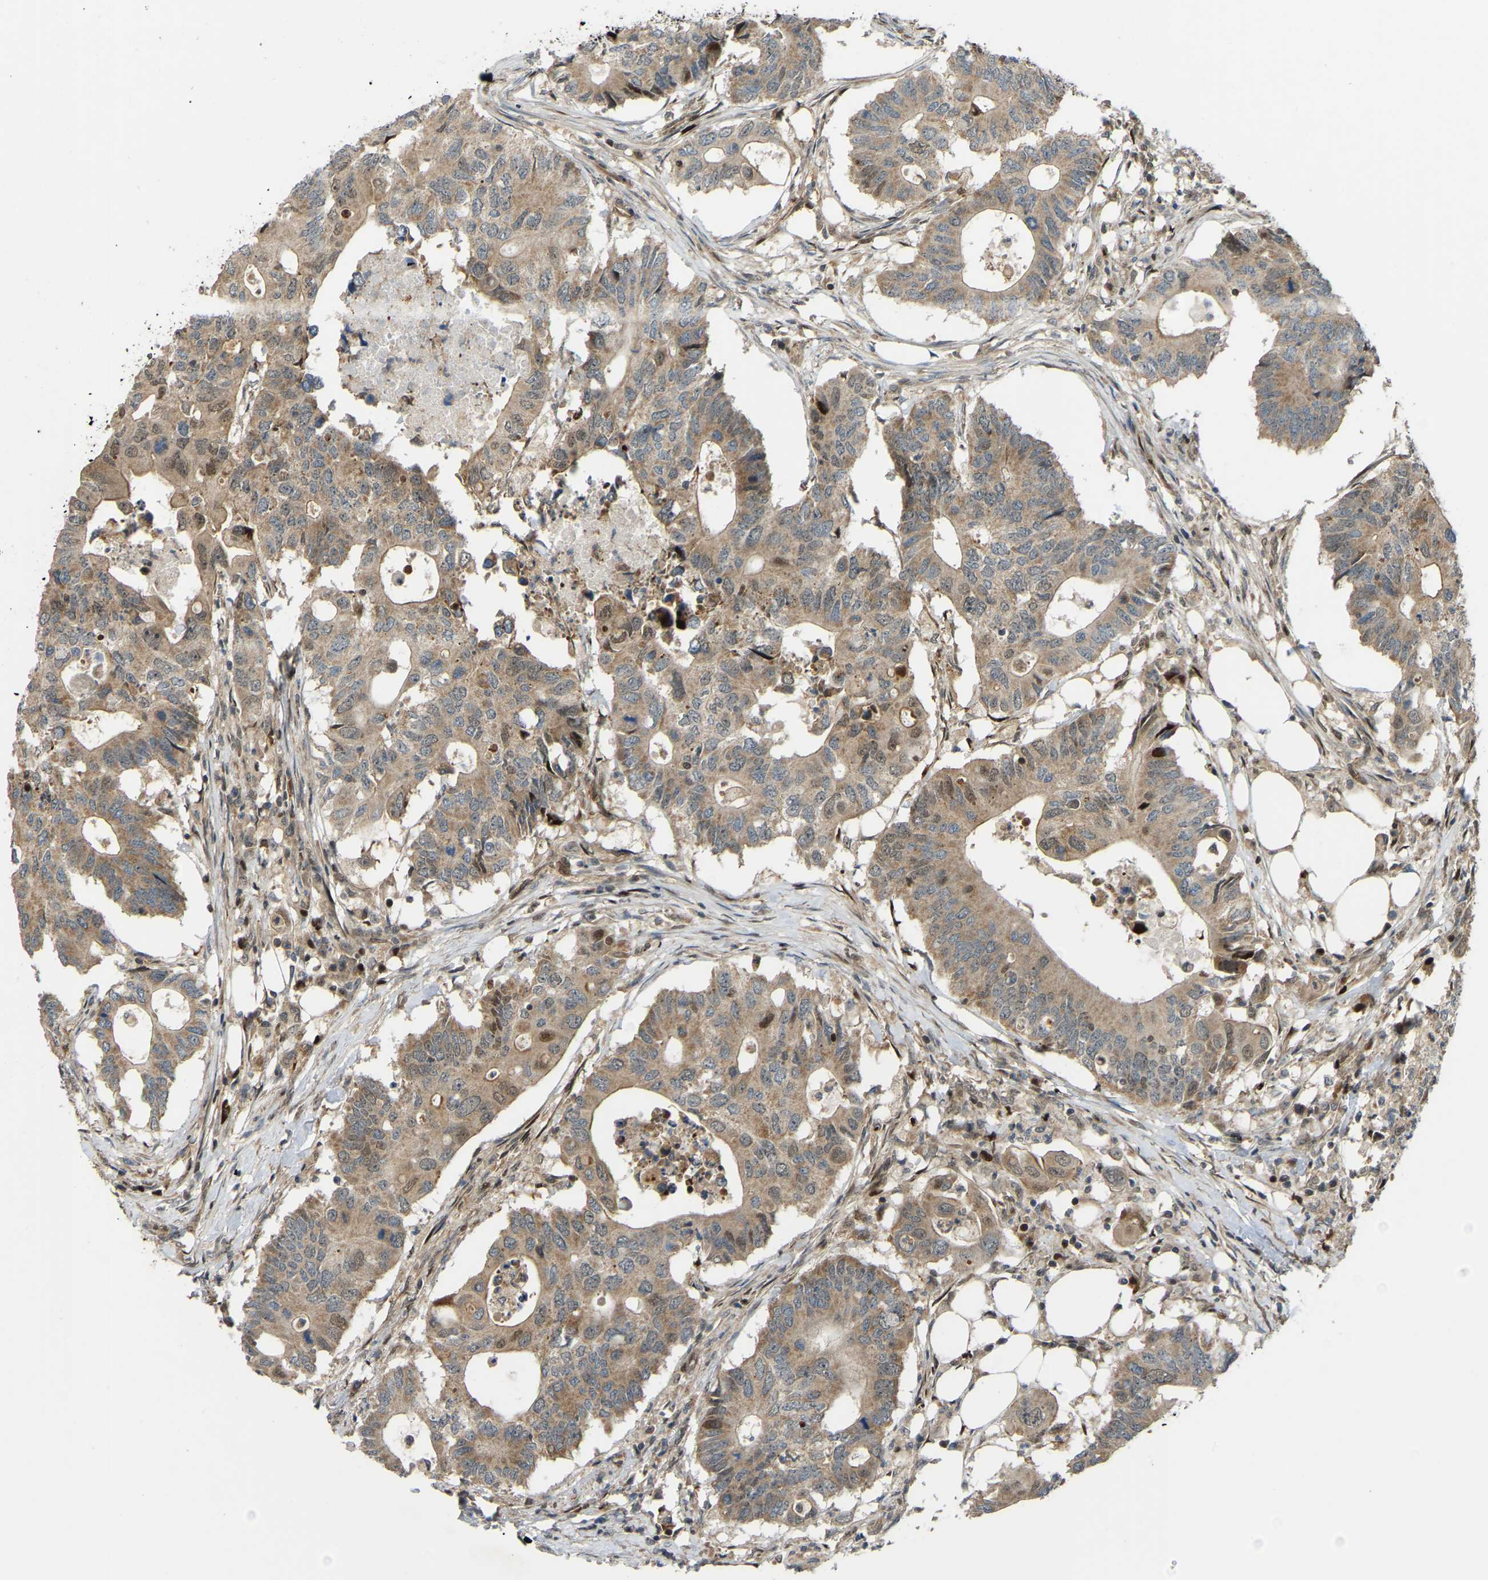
{"staining": {"intensity": "moderate", "quantity": ">75%", "location": "cytoplasmic/membranous,nuclear"}, "tissue": "colorectal cancer", "cell_type": "Tumor cells", "image_type": "cancer", "snomed": [{"axis": "morphology", "description": "Adenocarcinoma, NOS"}, {"axis": "topography", "description": "Colon"}], "caption": "Immunohistochemistry (IHC) micrograph of neoplastic tissue: human colorectal cancer stained using IHC reveals medium levels of moderate protein expression localized specifically in the cytoplasmic/membranous and nuclear of tumor cells, appearing as a cytoplasmic/membranous and nuclear brown color.", "gene": "C21orf91", "patient": {"sex": "male", "age": 71}}